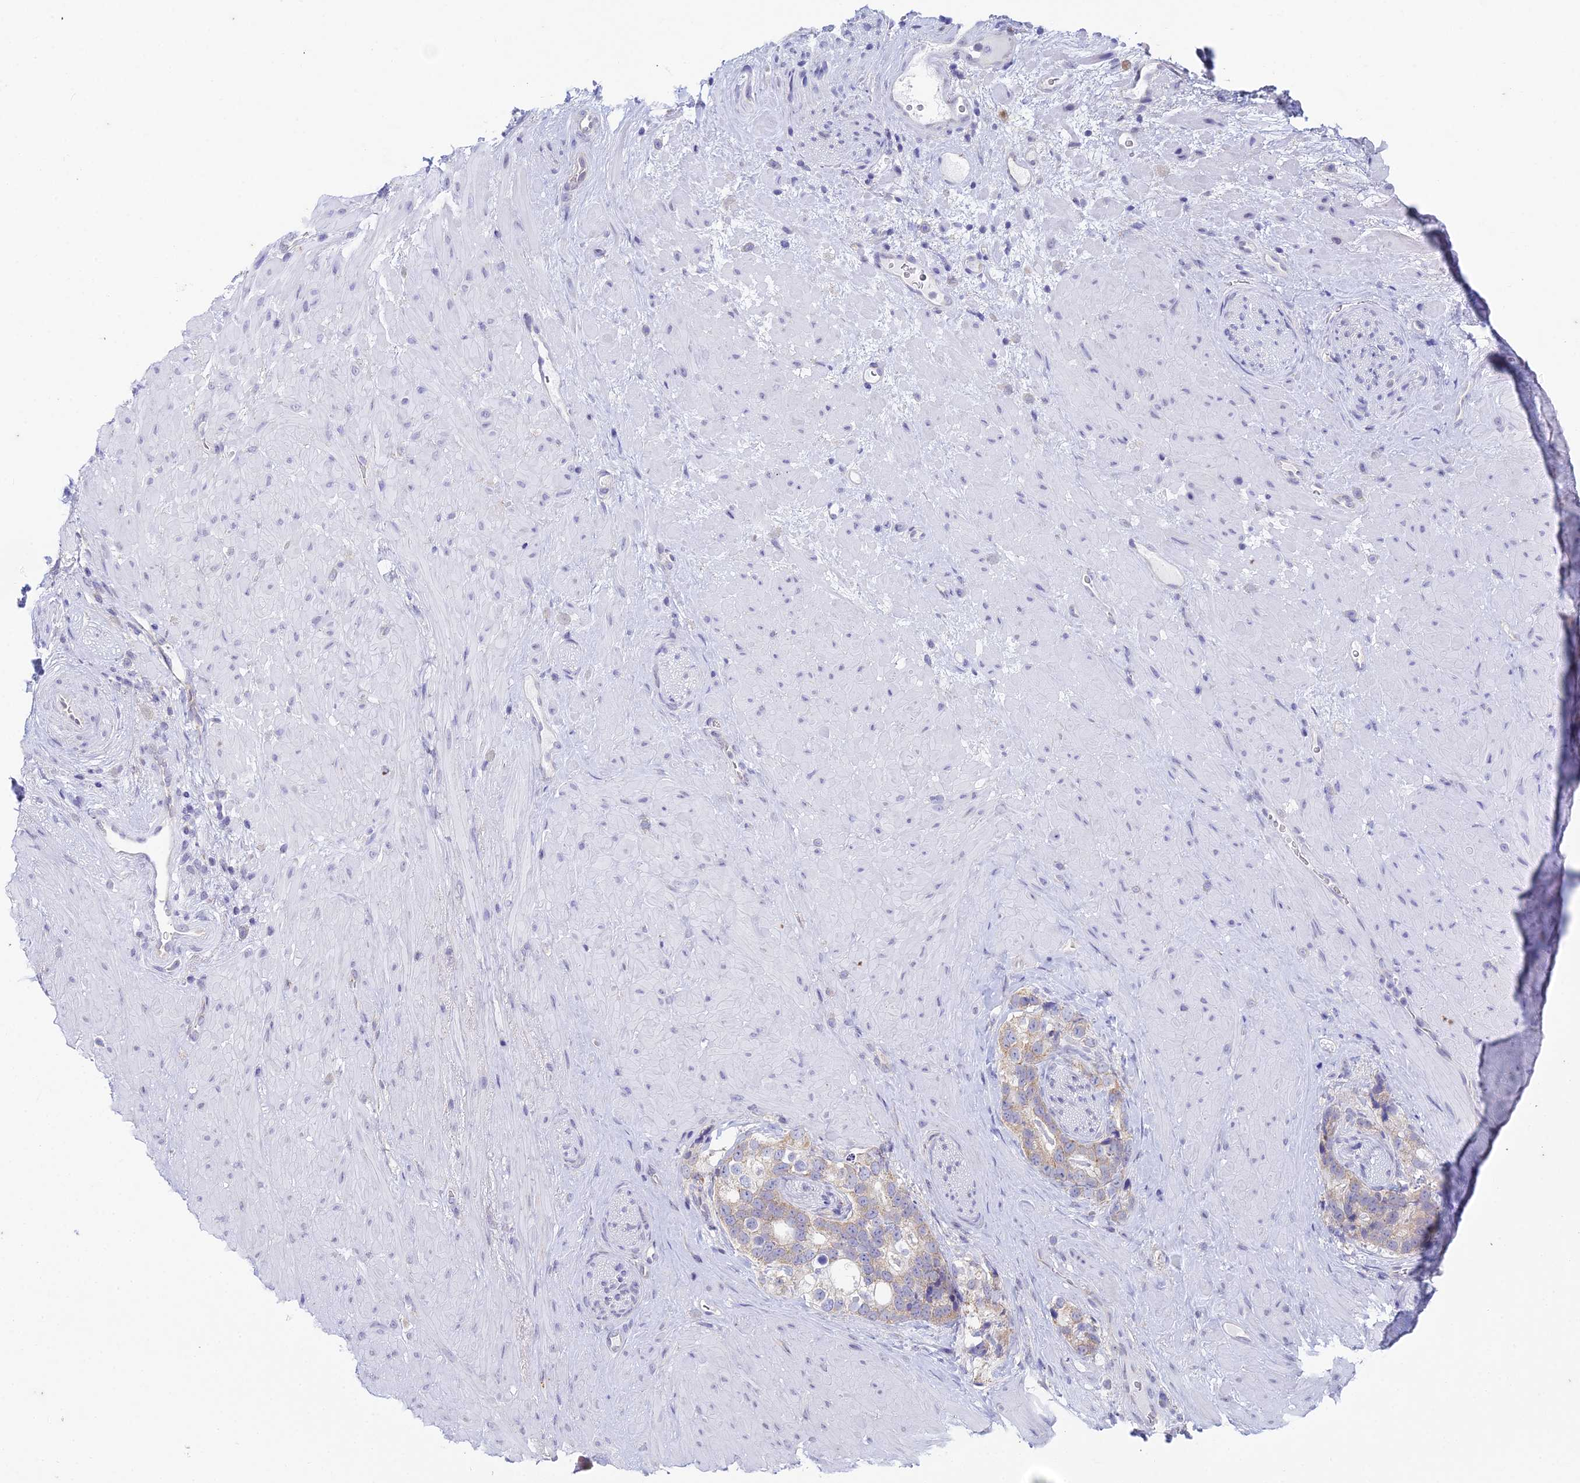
{"staining": {"intensity": "weak", "quantity": "25%-75%", "location": "cytoplasmic/membranous"}, "tissue": "prostate cancer", "cell_type": "Tumor cells", "image_type": "cancer", "snomed": [{"axis": "morphology", "description": "Adenocarcinoma, High grade"}, {"axis": "topography", "description": "Prostate"}], "caption": "Prostate adenocarcinoma (high-grade) stained for a protein shows weak cytoplasmic/membranous positivity in tumor cells.", "gene": "EEF2KMT", "patient": {"sex": "male", "age": 74}}